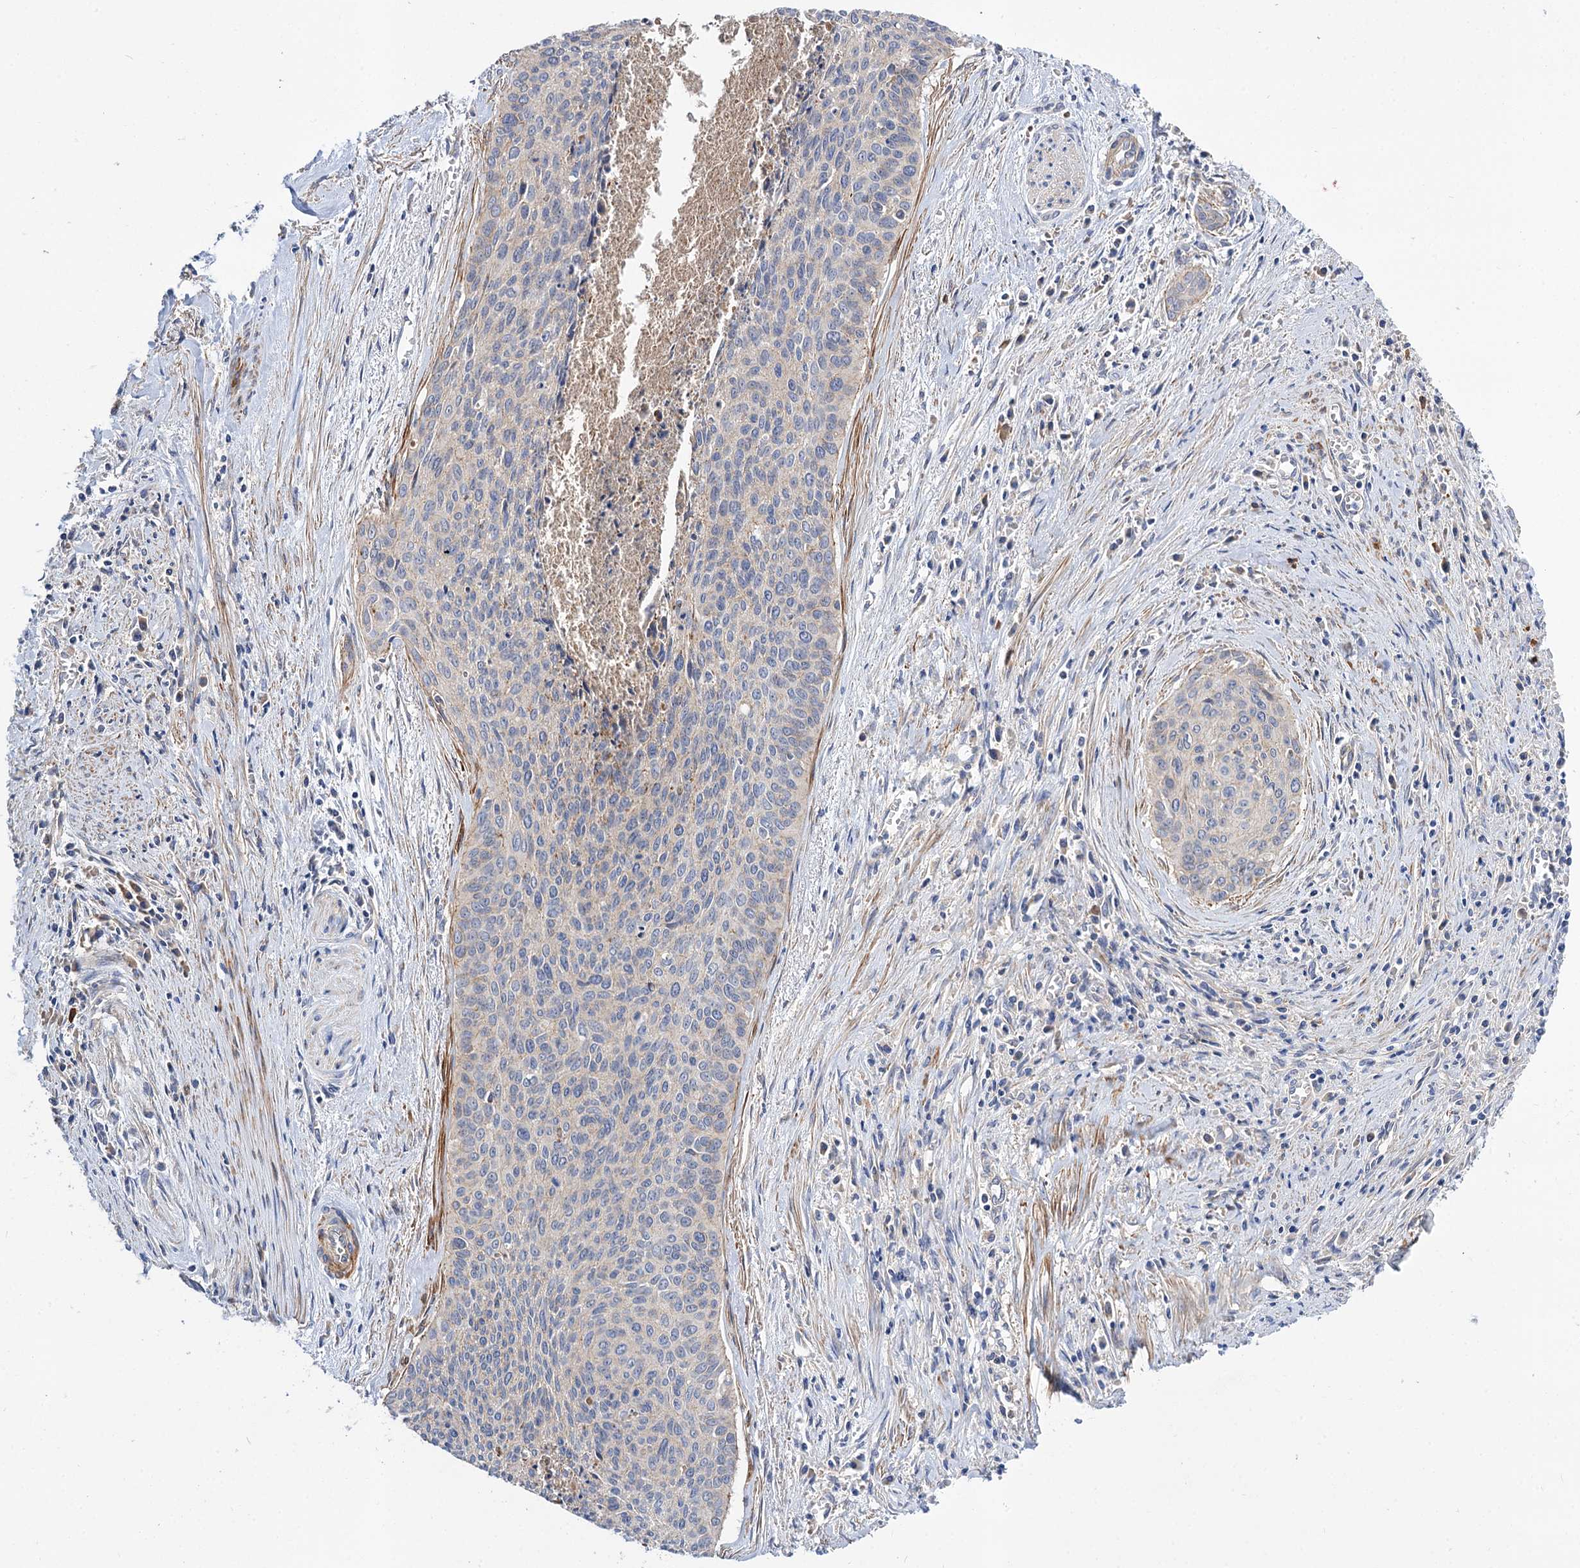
{"staining": {"intensity": "negative", "quantity": "none", "location": "none"}, "tissue": "cervical cancer", "cell_type": "Tumor cells", "image_type": "cancer", "snomed": [{"axis": "morphology", "description": "Squamous cell carcinoma, NOS"}, {"axis": "topography", "description": "Cervix"}], "caption": "Immunohistochemical staining of human squamous cell carcinoma (cervical) exhibits no significant positivity in tumor cells.", "gene": "NUDCD2", "patient": {"sex": "female", "age": 55}}